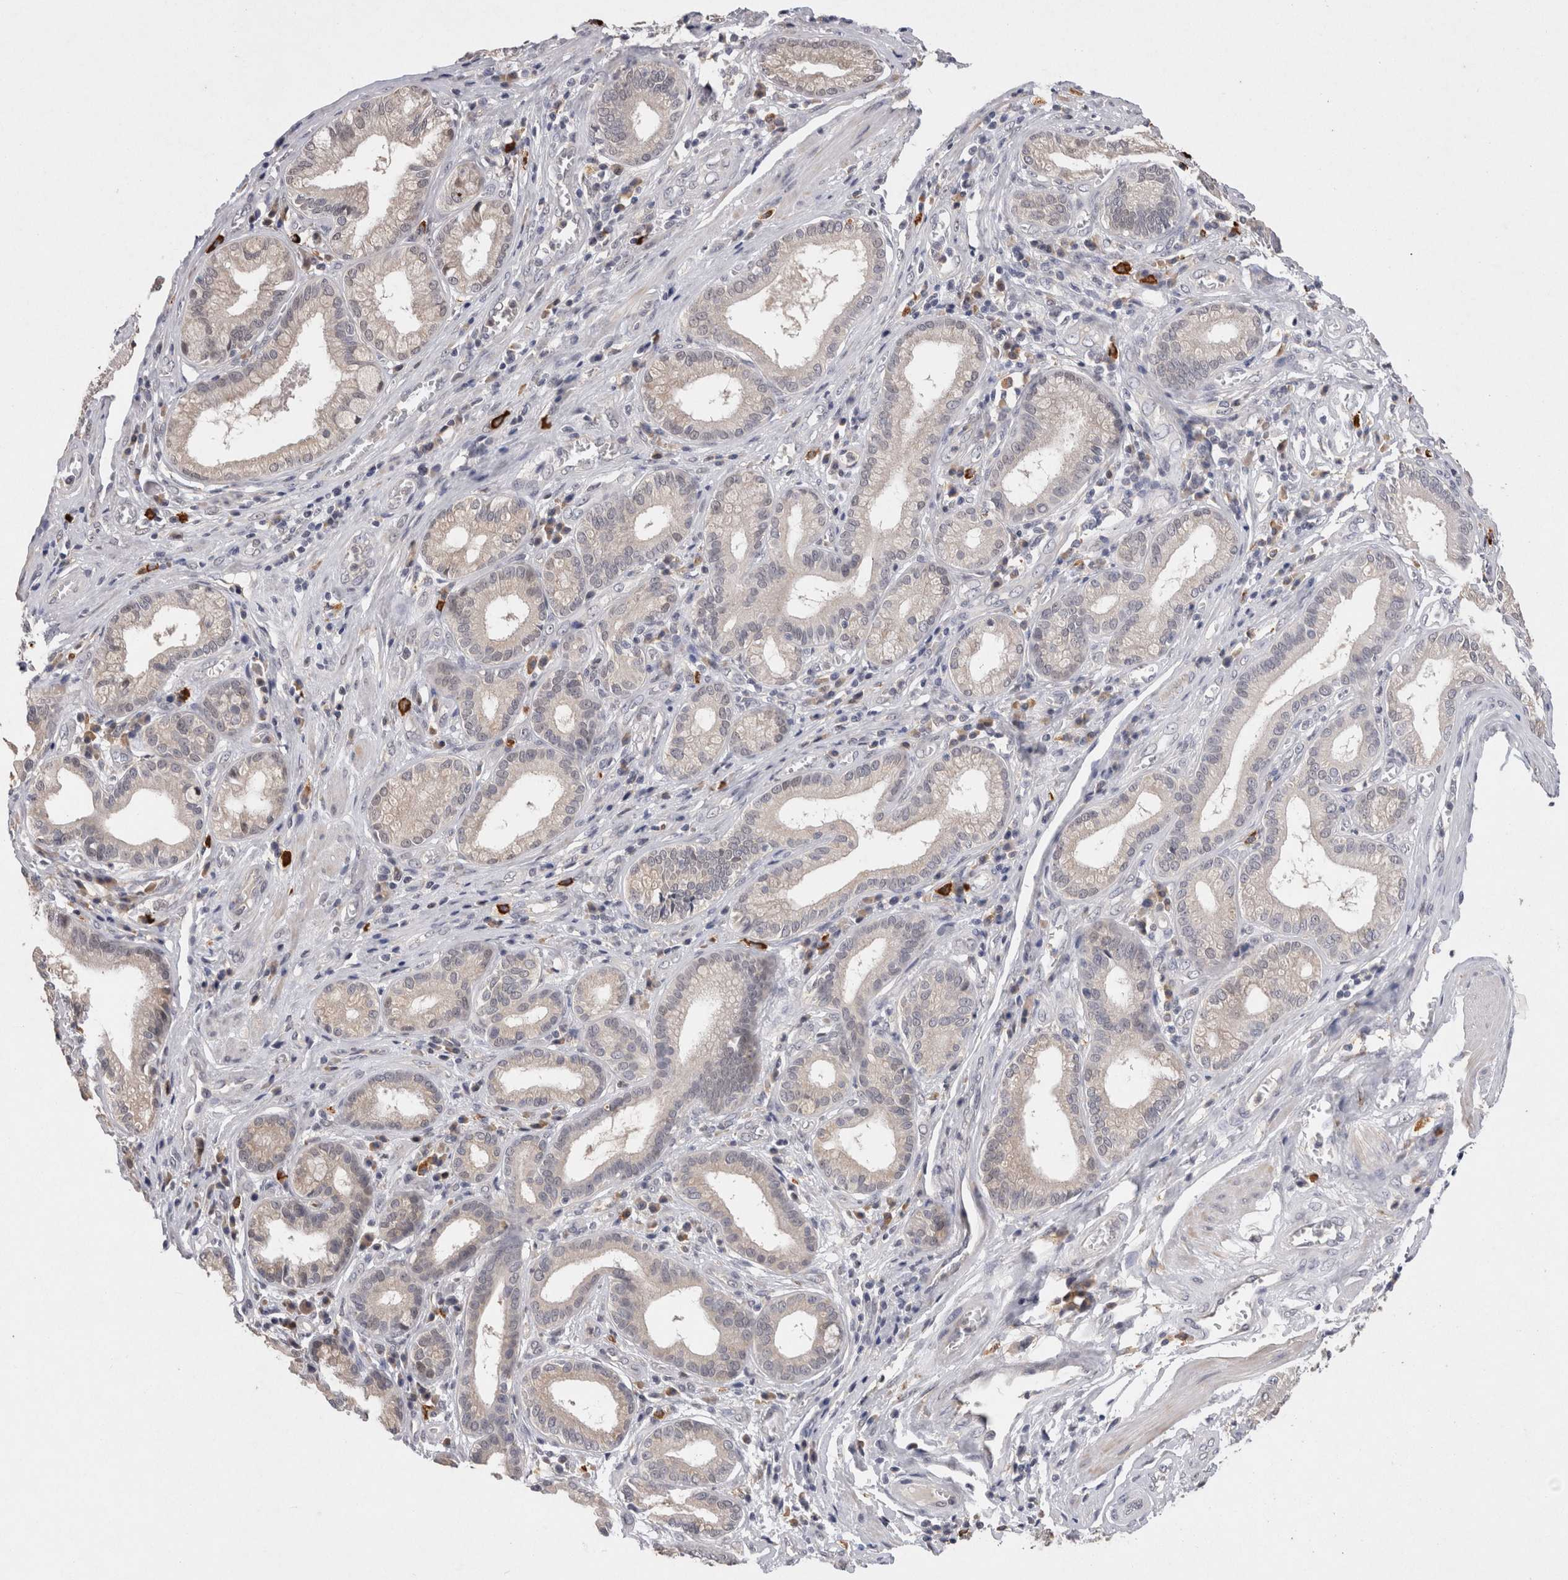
{"staining": {"intensity": "negative", "quantity": "none", "location": "none"}, "tissue": "pancreatic cancer", "cell_type": "Tumor cells", "image_type": "cancer", "snomed": [{"axis": "morphology", "description": "Adenocarcinoma, NOS"}, {"axis": "topography", "description": "Pancreas"}], "caption": "An immunohistochemistry histopathology image of pancreatic adenocarcinoma is shown. There is no staining in tumor cells of pancreatic adenocarcinoma.", "gene": "VSIG4", "patient": {"sex": "female", "age": 75}}